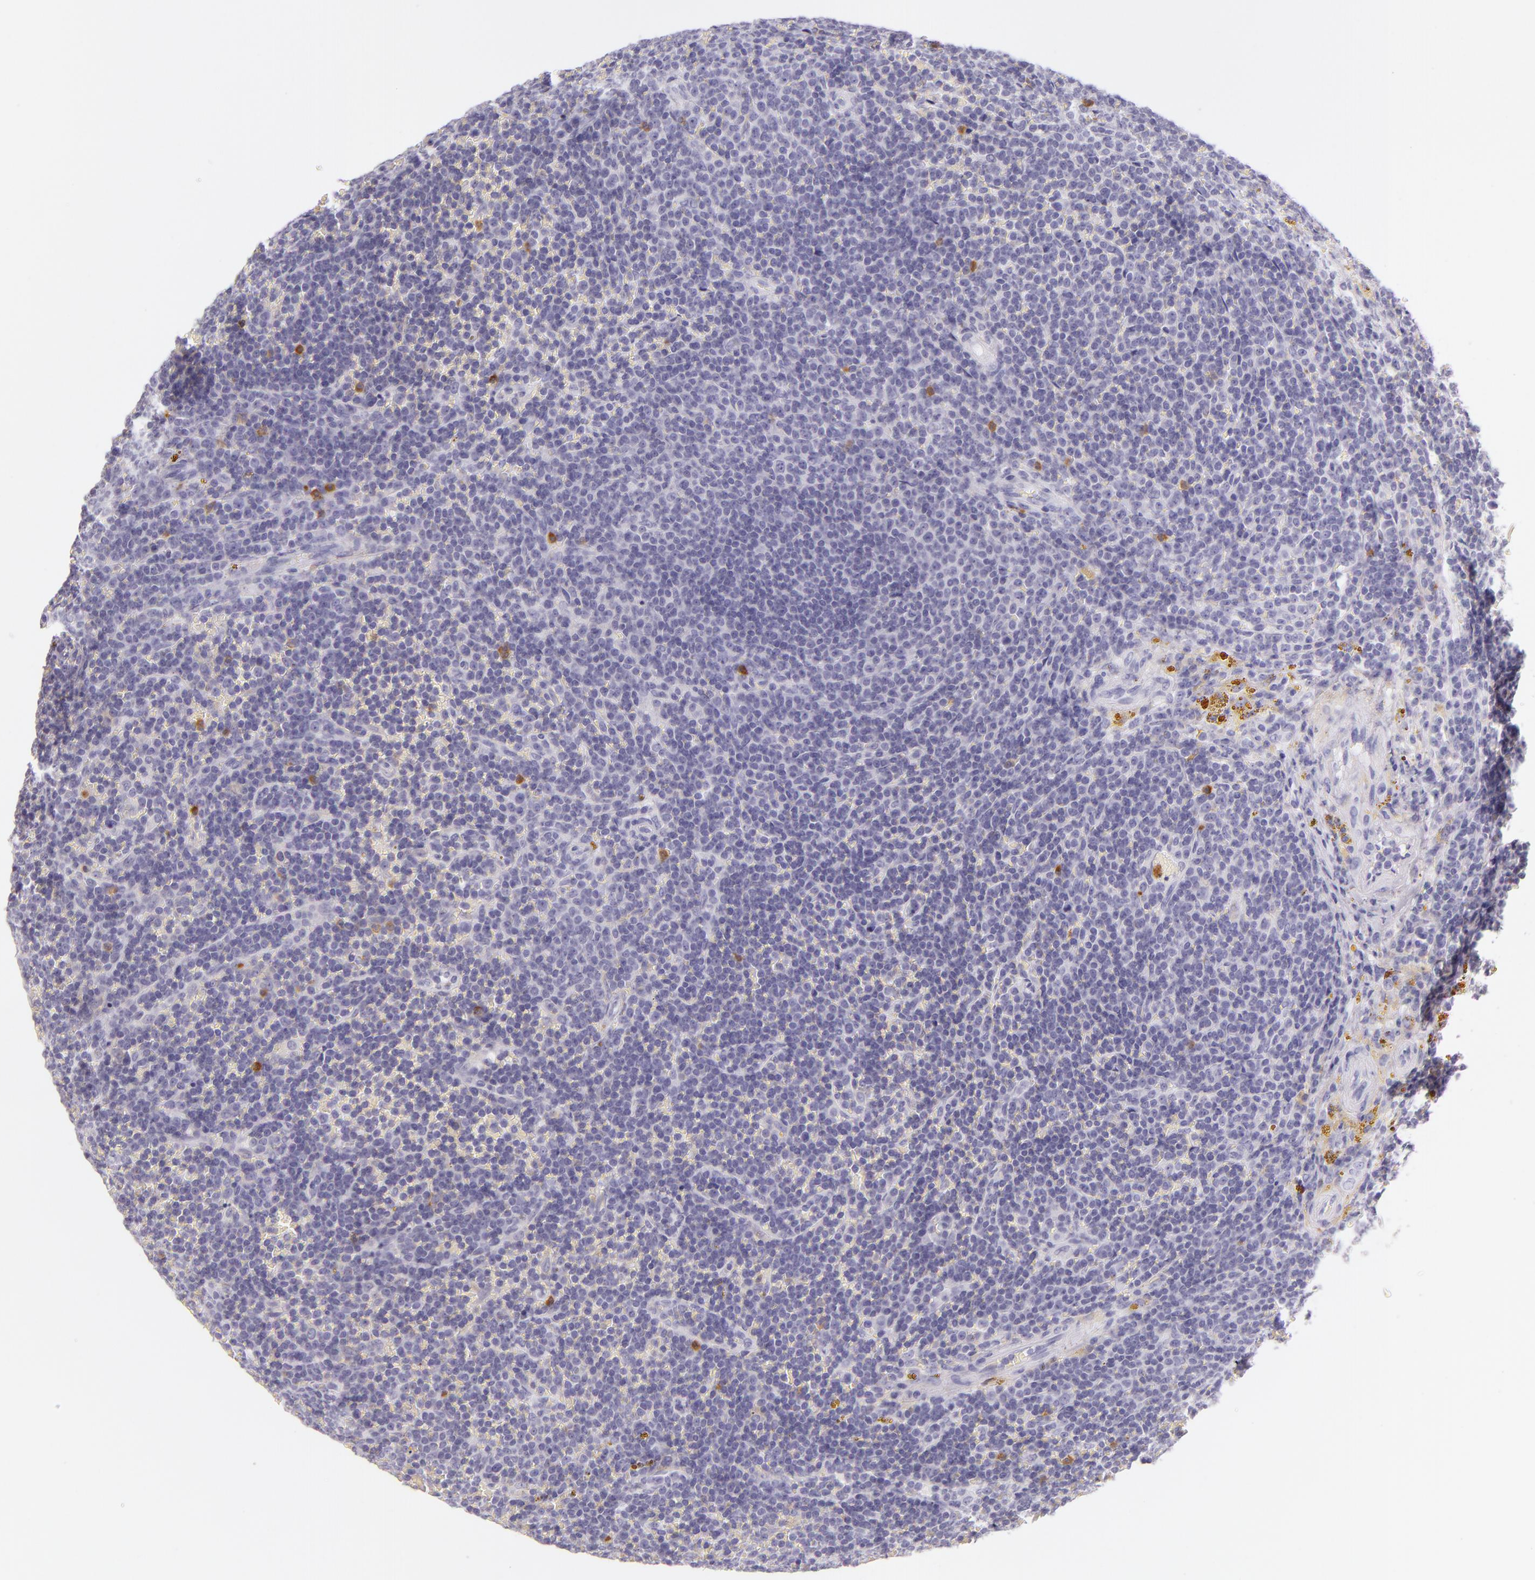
{"staining": {"intensity": "negative", "quantity": "none", "location": "none"}, "tissue": "lymphoma", "cell_type": "Tumor cells", "image_type": "cancer", "snomed": [{"axis": "morphology", "description": "Malignant lymphoma, non-Hodgkin's type, Low grade"}, {"axis": "topography", "description": "Spleen"}], "caption": "Immunohistochemistry (IHC) of malignant lymphoma, non-Hodgkin's type (low-grade) displays no positivity in tumor cells.", "gene": "CEACAM1", "patient": {"sex": "male", "age": 80}}